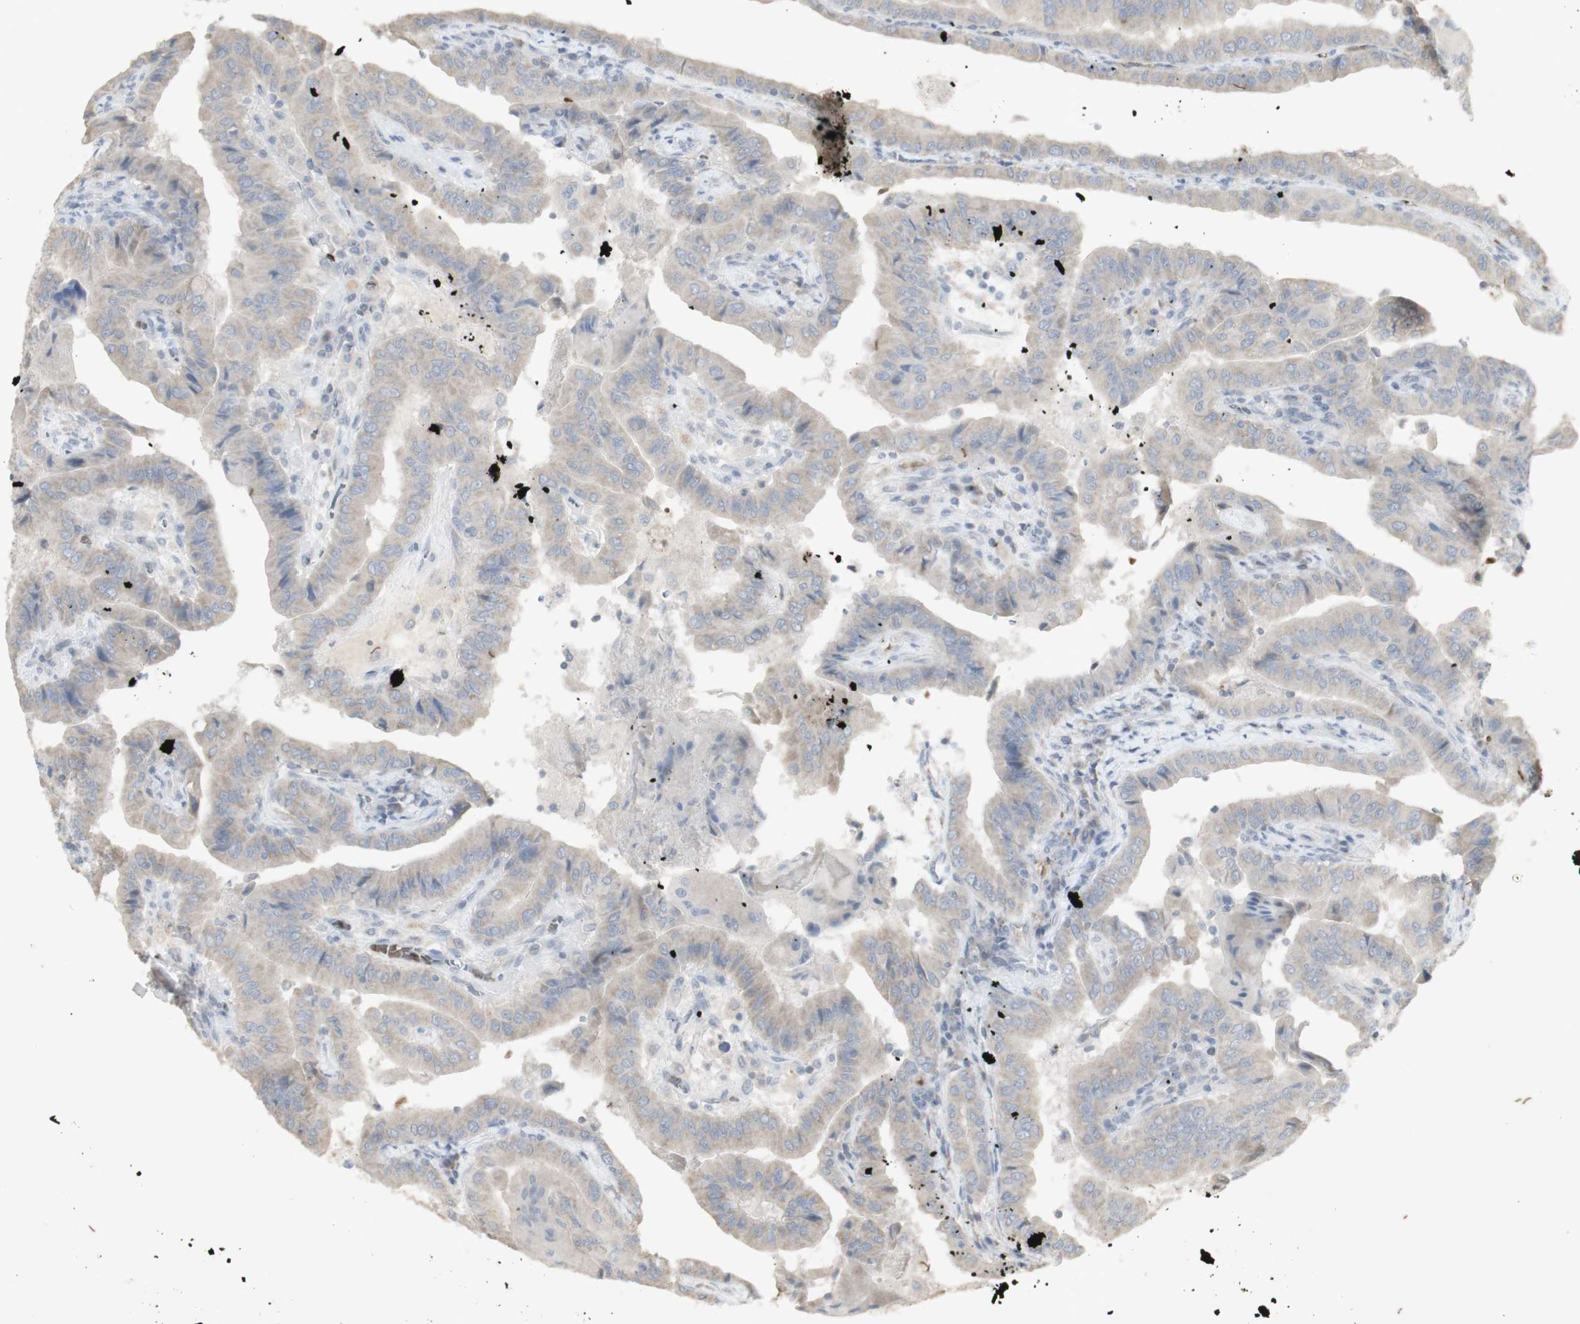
{"staining": {"intensity": "weak", "quantity": ">75%", "location": "cytoplasmic/membranous"}, "tissue": "thyroid cancer", "cell_type": "Tumor cells", "image_type": "cancer", "snomed": [{"axis": "morphology", "description": "Papillary adenocarcinoma, NOS"}, {"axis": "topography", "description": "Thyroid gland"}], "caption": "This photomicrograph exhibits IHC staining of thyroid cancer, with low weak cytoplasmic/membranous expression in about >75% of tumor cells.", "gene": "INS", "patient": {"sex": "male", "age": 33}}